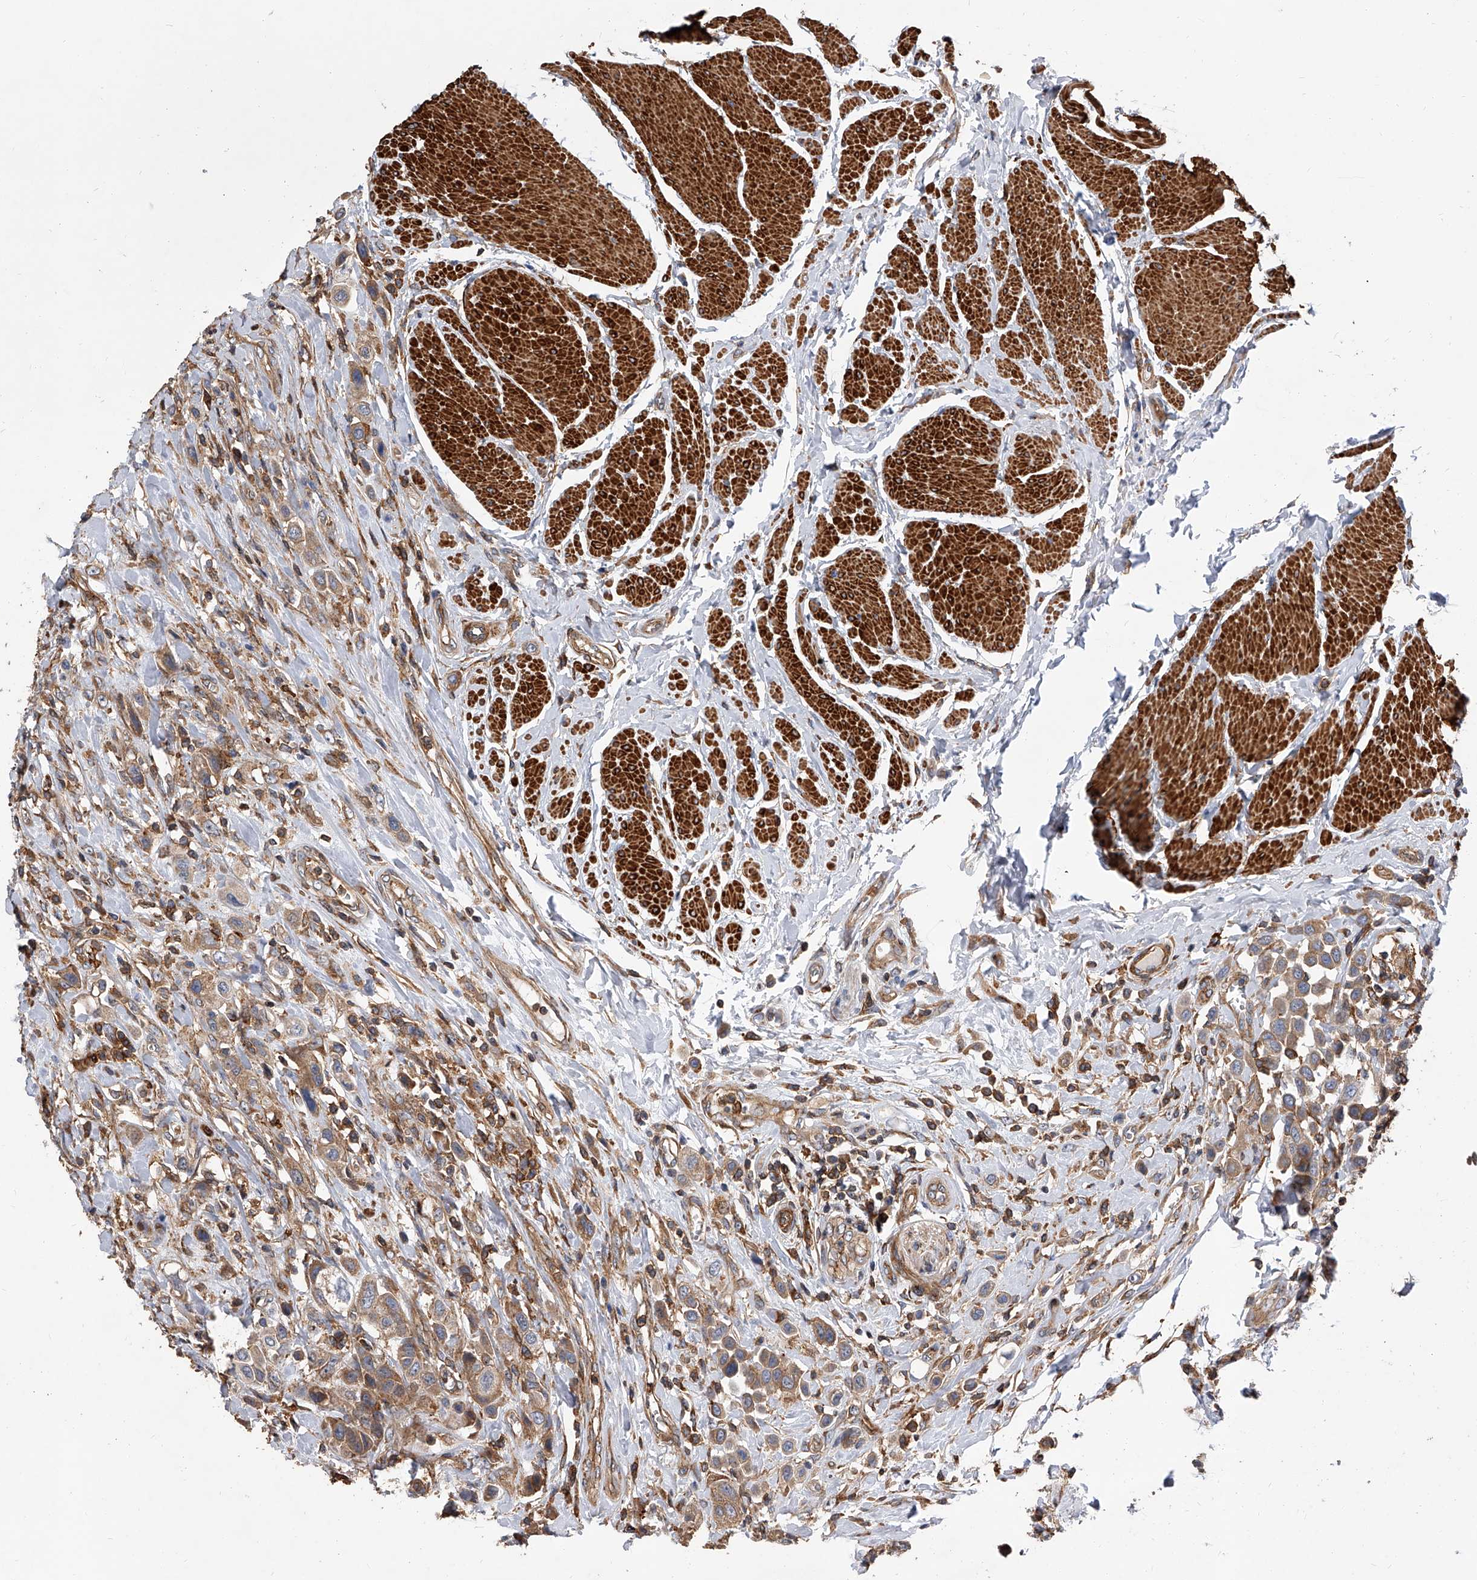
{"staining": {"intensity": "moderate", "quantity": ">75%", "location": "cytoplasmic/membranous"}, "tissue": "urothelial cancer", "cell_type": "Tumor cells", "image_type": "cancer", "snomed": [{"axis": "morphology", "description": "Urothelial carcinoma, High grade"}, {"axis": "topography", "description": "Urinary bladder"}], "caption": "Immunohistochemical staining of human urothelial cancer exhibits medium levels of moderate cytoplasmic/membranous expression in about >75% of tumor cells.", "gene": "PISD", "patient": {"sex": "male", "age": 50}}